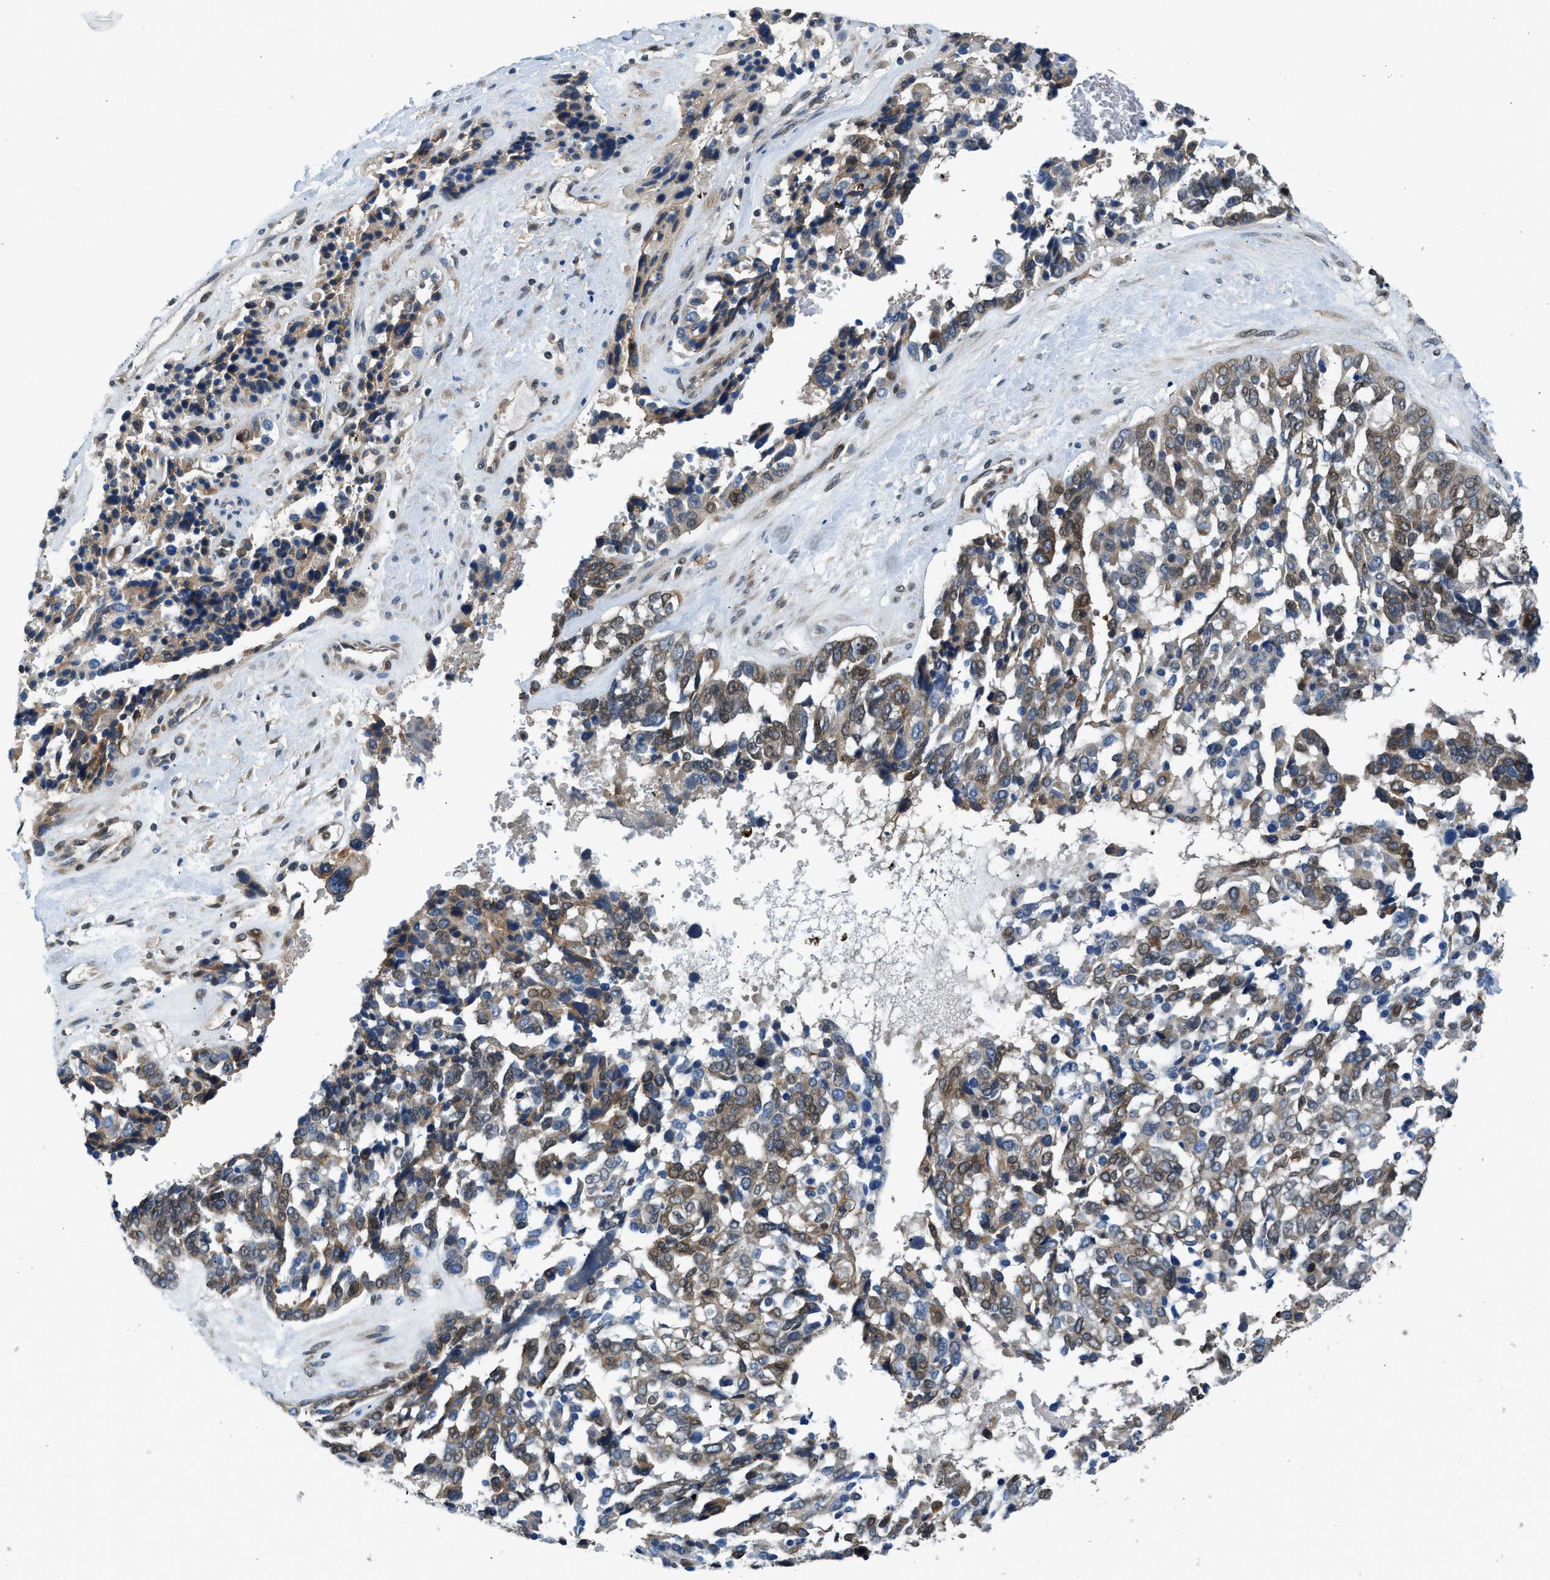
{"staining": {"intensity": "moderate", "quantity": "25%-75%", "location": "cytoplasmic/membranous,nuclear"}, "tissue": "ovarian cancer", "cell_type": "Tumor cells", "image_type": "cancer", "snomed": [{"axis": "morphology", "description": "Cystadenocarcinoma, serous, NOS"}, {"axis": "topography", "description": "Ovary"}], "caption": "Immunohistochemistry (IHC) histopathology image of ovarian serous cystadenocarcinoma stained for a protein (brown), which displays medium levels of moderate cytoplasmic/membranous and nuclear expression in approximately 25%-75% of tumor cells.", "gene": "RETREG3", "patient": {"sex": "female", "age": 44}}